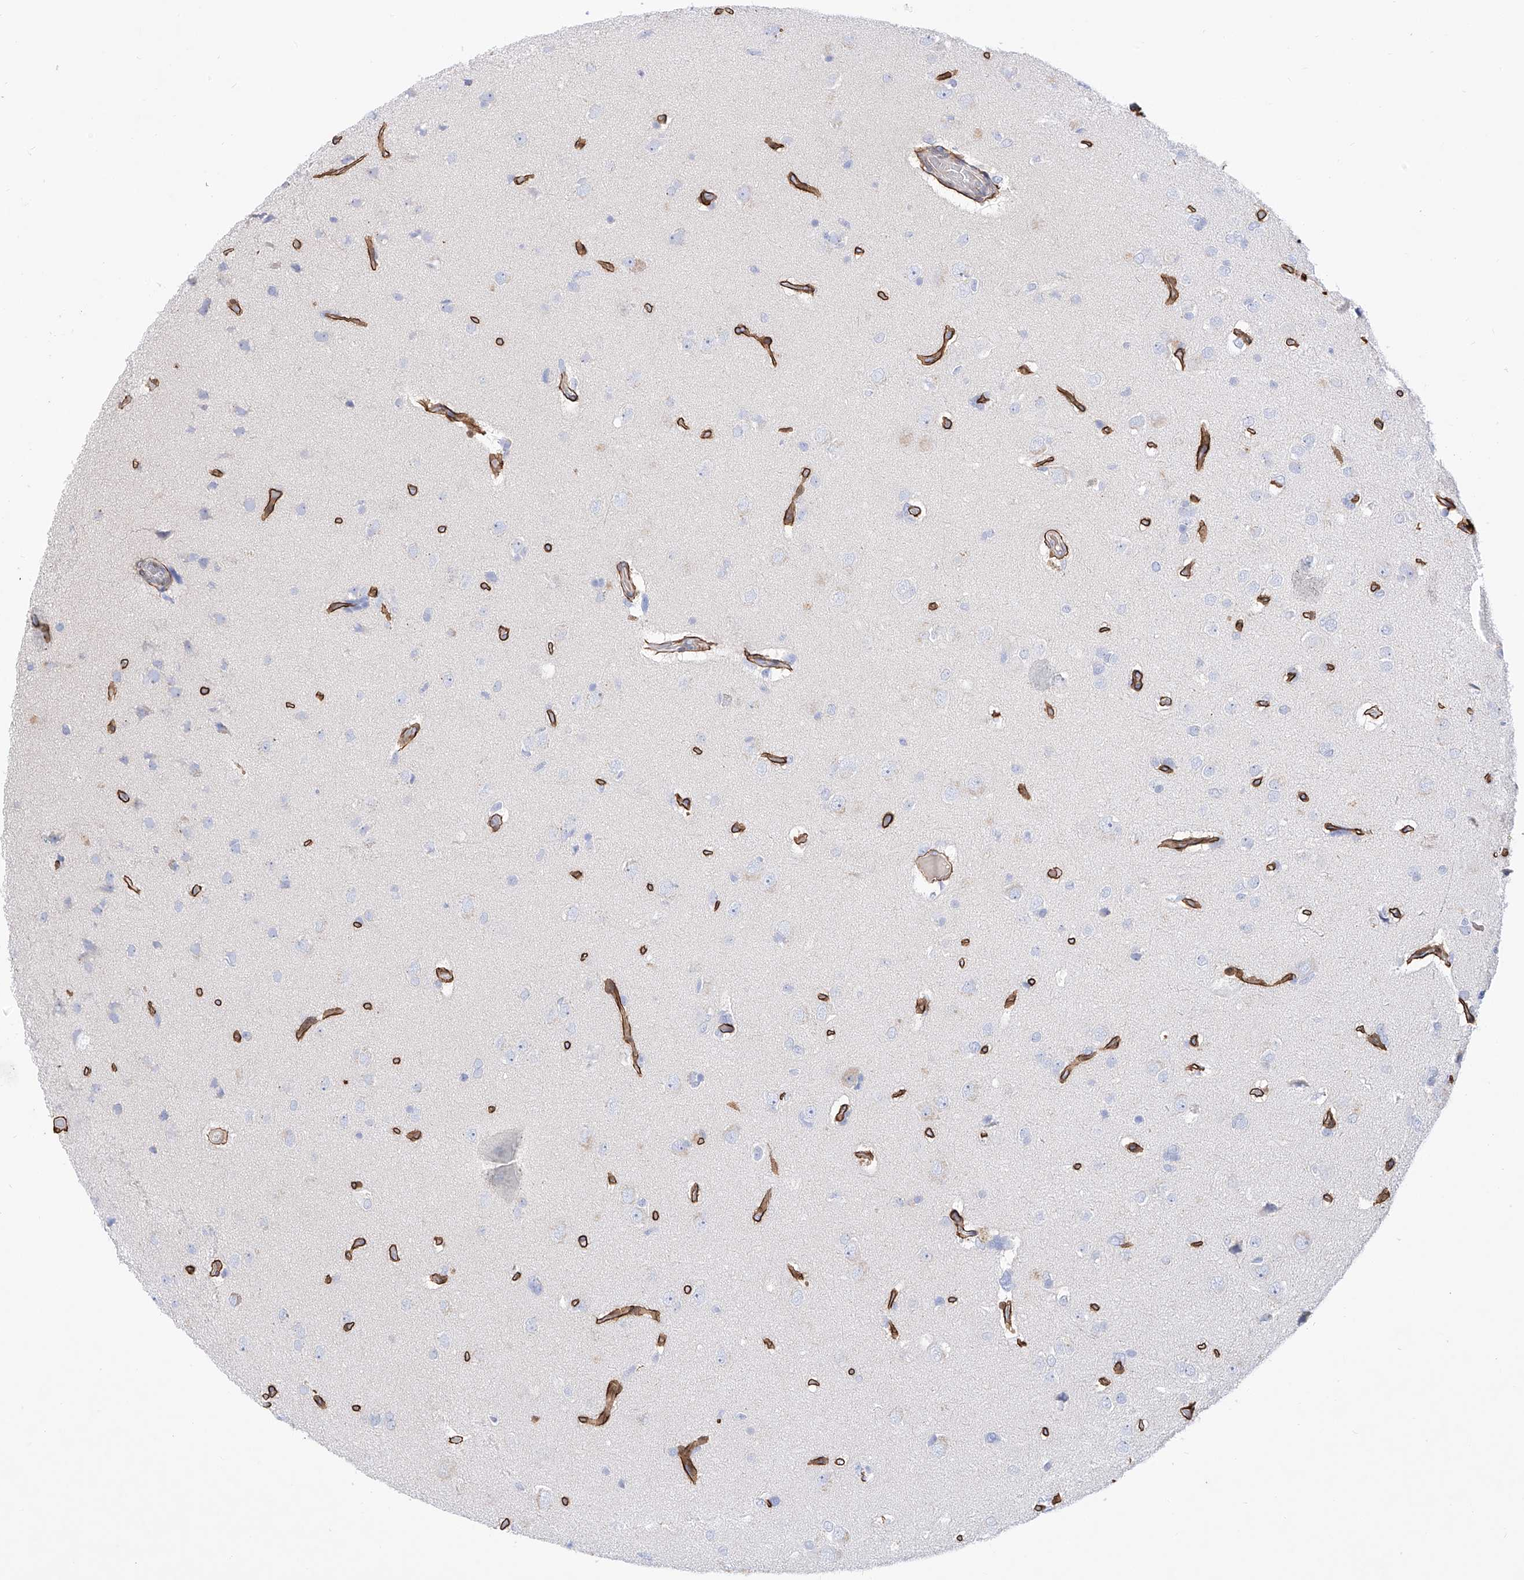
{"staining": {"intensity": "negative", "quantity": "none", "location": "none"}, "tissue": "glioma", "cell_type": "Tumor cells", "image_type": "cancer", "snomed": [{"axis": "morphology", "description": "Glioma, malignant, High grade"}, {"axis": "topography", "description": "Brain"}], "caption": "Protein analysis of glioma reveals no significant positivity in tumor cells.", "gene": "LCLAT1", "patient": {"sex": "female", "age": 59}}